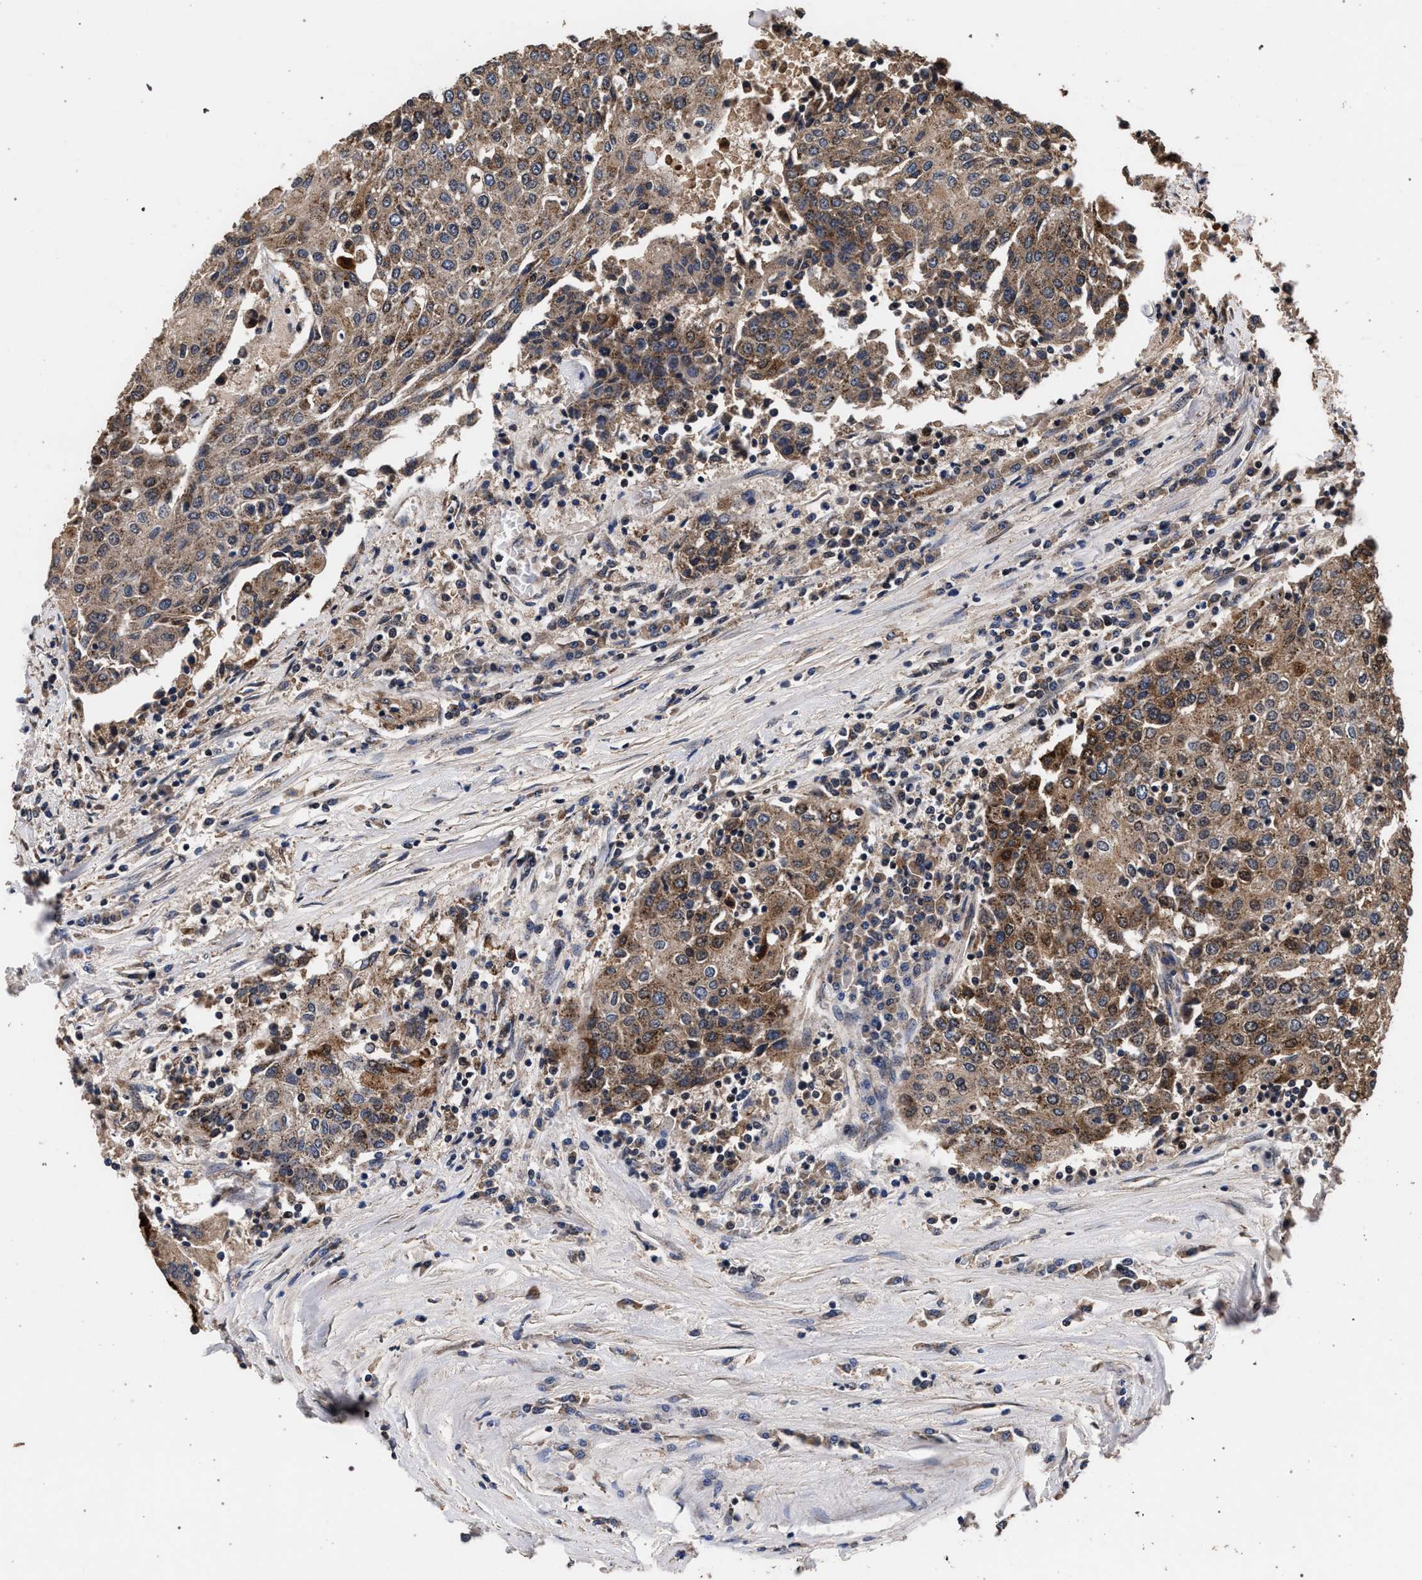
{"staining": {"intensity": "moderate", "quantity": ">75%", "location": "cytoplasmic/membranous"}, "tissue": "urothelial cancer", "cell_type": "Tumor cells", "image_type": "cancer", "snomed": [{"axis": "morphology", "description": "Urothelial carcinoma, High grade"}, {"axis": "topography", "description": "Urinary bladder"}], "caption": "IHC photomicrograph of neoplastic tissue: urothelial carcinoma (high-grade) stained using immunohistochemistry (IHC) reveals medium levels of moderate protein expression localized specifically in the cytoplasmic/membranous of tumor cells, appearing as a cytoplasmic/membranous brown color.", "gene": "ACOX1", "patient": {"sex": "female", "age": 85}}